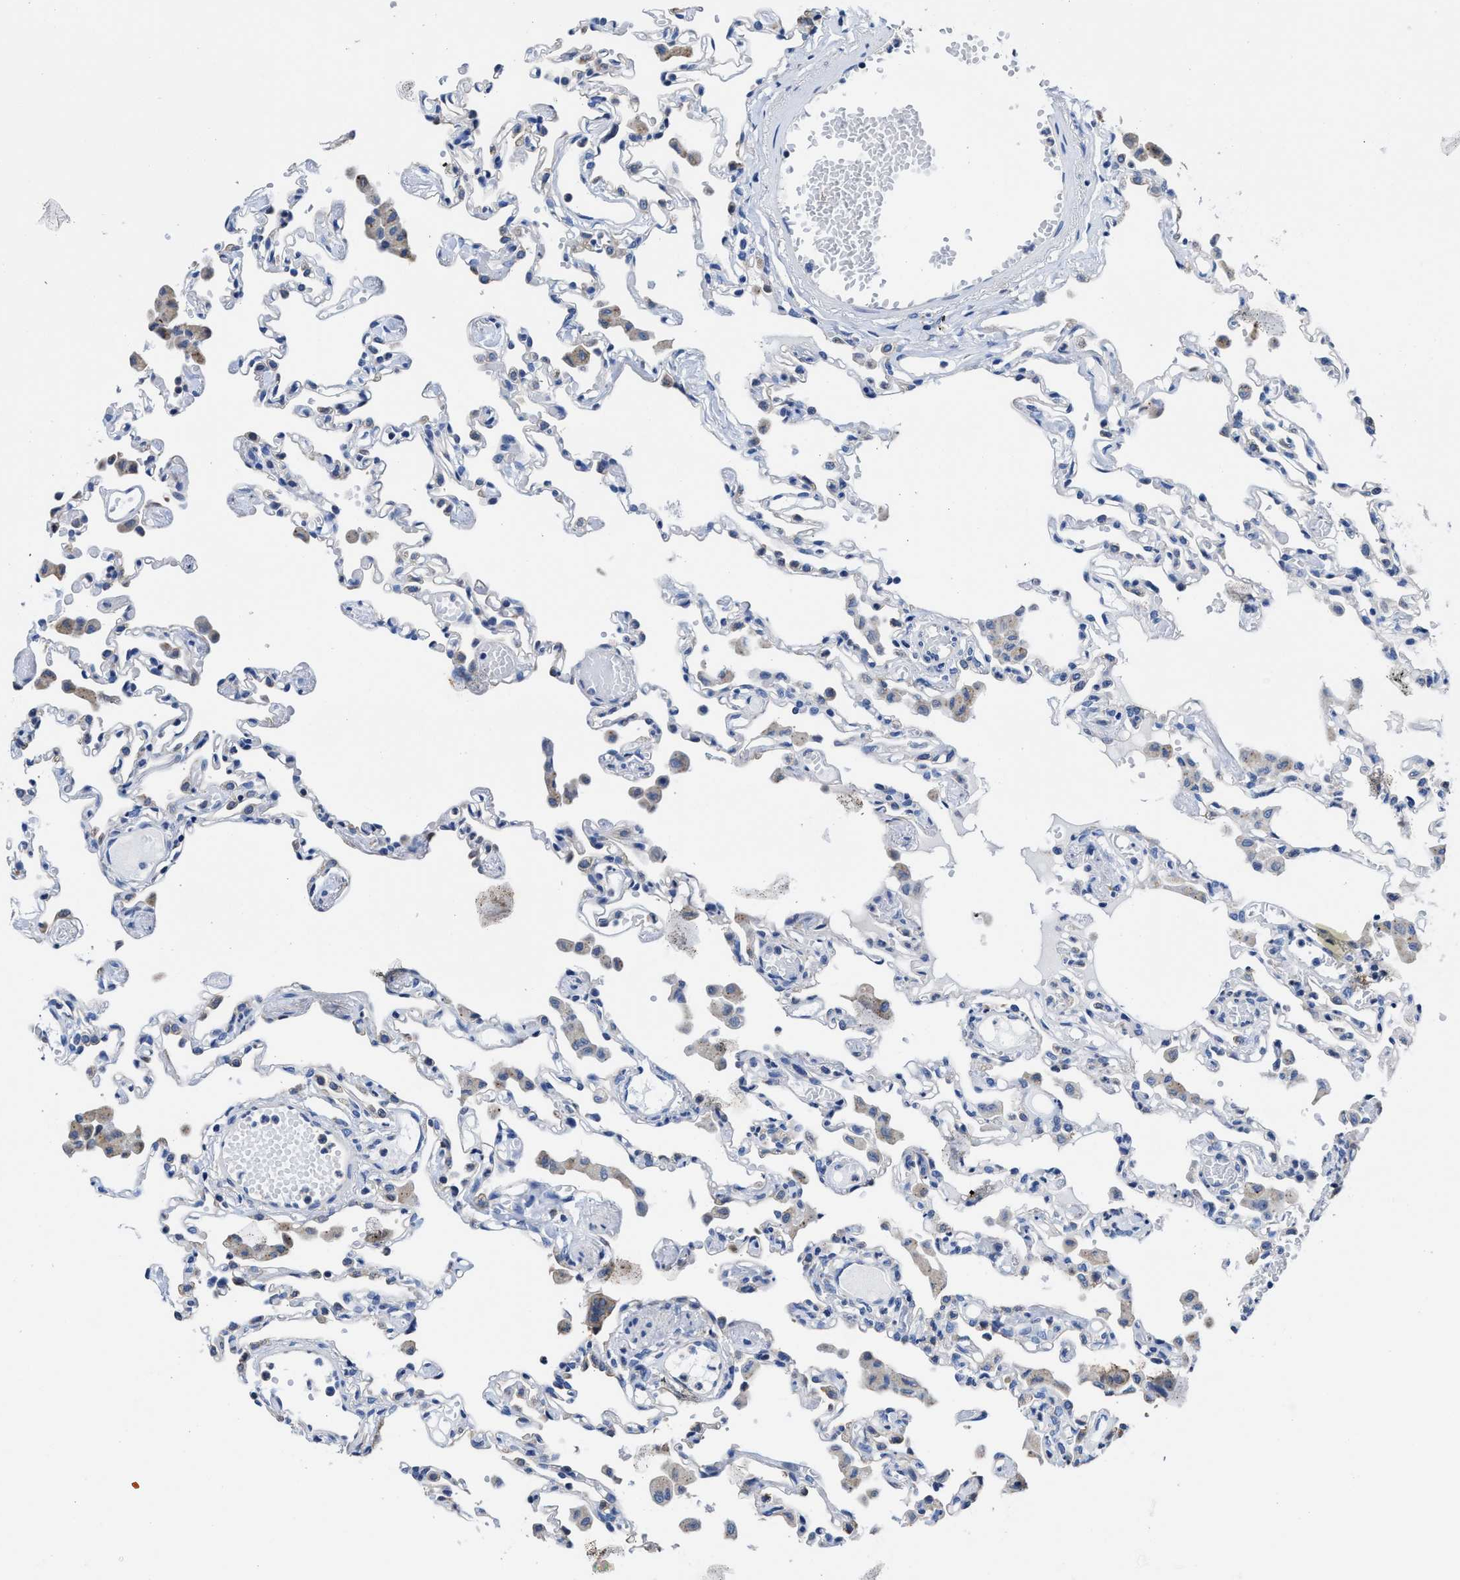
{"staining": {"intensity": "negative", "quantity": "none", "location": "none"}, "tissue": "lung", "cell_type": "Alveolar cells", "image_type": "normal", "snomed": [{"axis": "morphology", "description": "Normal tissue, NOS"}, {"axis": "topography", "description": "Bronchus"}, {"axis": "topography", "description": "Lung"}], "caption": "An immunohistochemistry photomicrograph of normal lung is shown. There is no staining in alveolar cells of lung.", "gene": "HOOK1", "patient": {"sex": "female", "age": 49}}